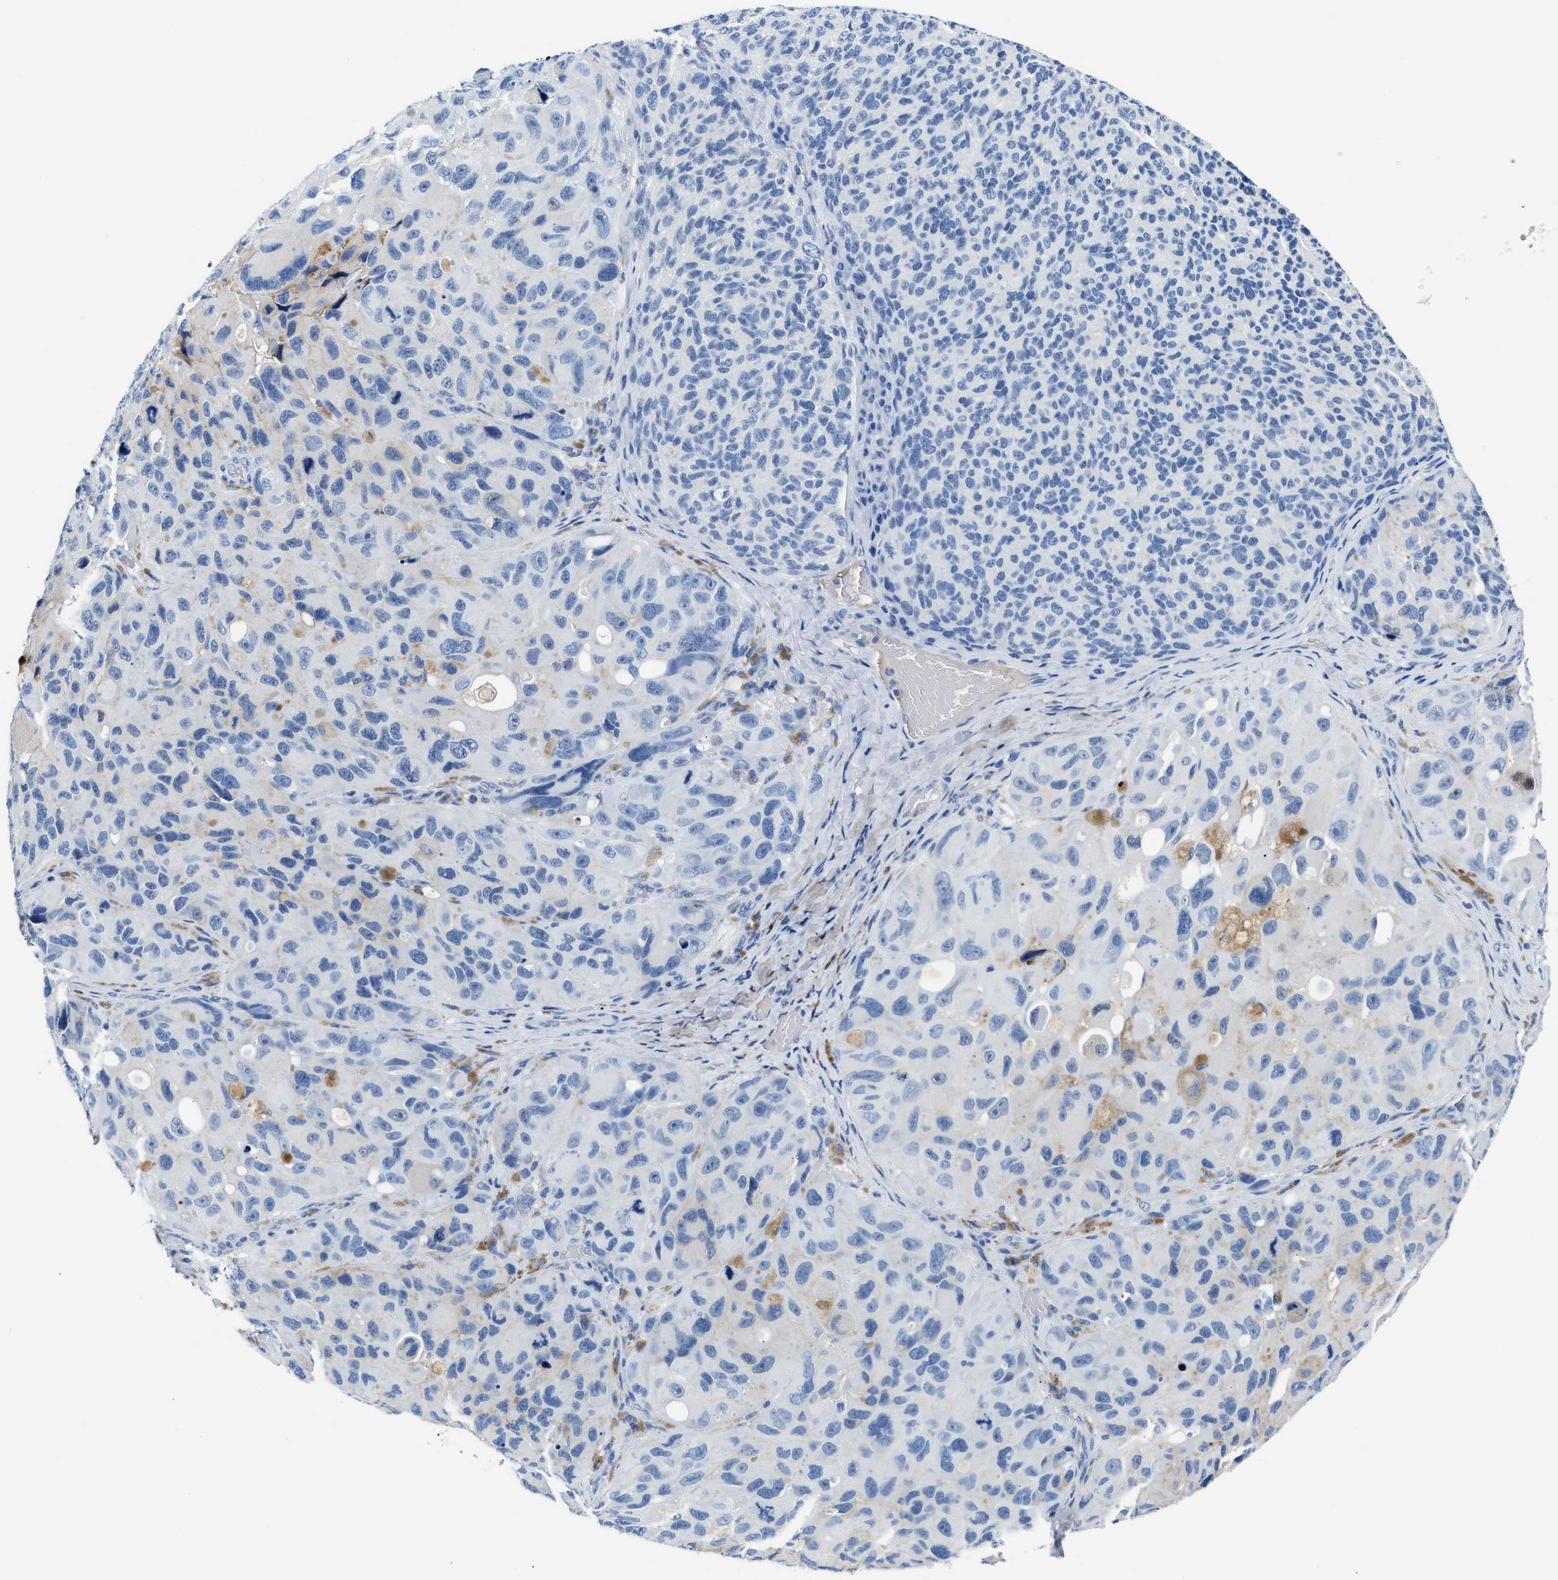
{"staining": {"intensity": "negative", "quantity": "none", "location": "none"}, "tissue": "melanoma", "cell_type": "Tumor cells", "image_type": "cancer", "snomed": [{"axis": "morphology", "description": "Malignant melanoma, NOS"}, {"axis": "topography", "description": "Skin"}], "caption": "Micrograph shows no protein staining in tumor cells of malignant melanoma tissue.", "gene": "GC", "patient": {"sex": "female", "age": 73}}